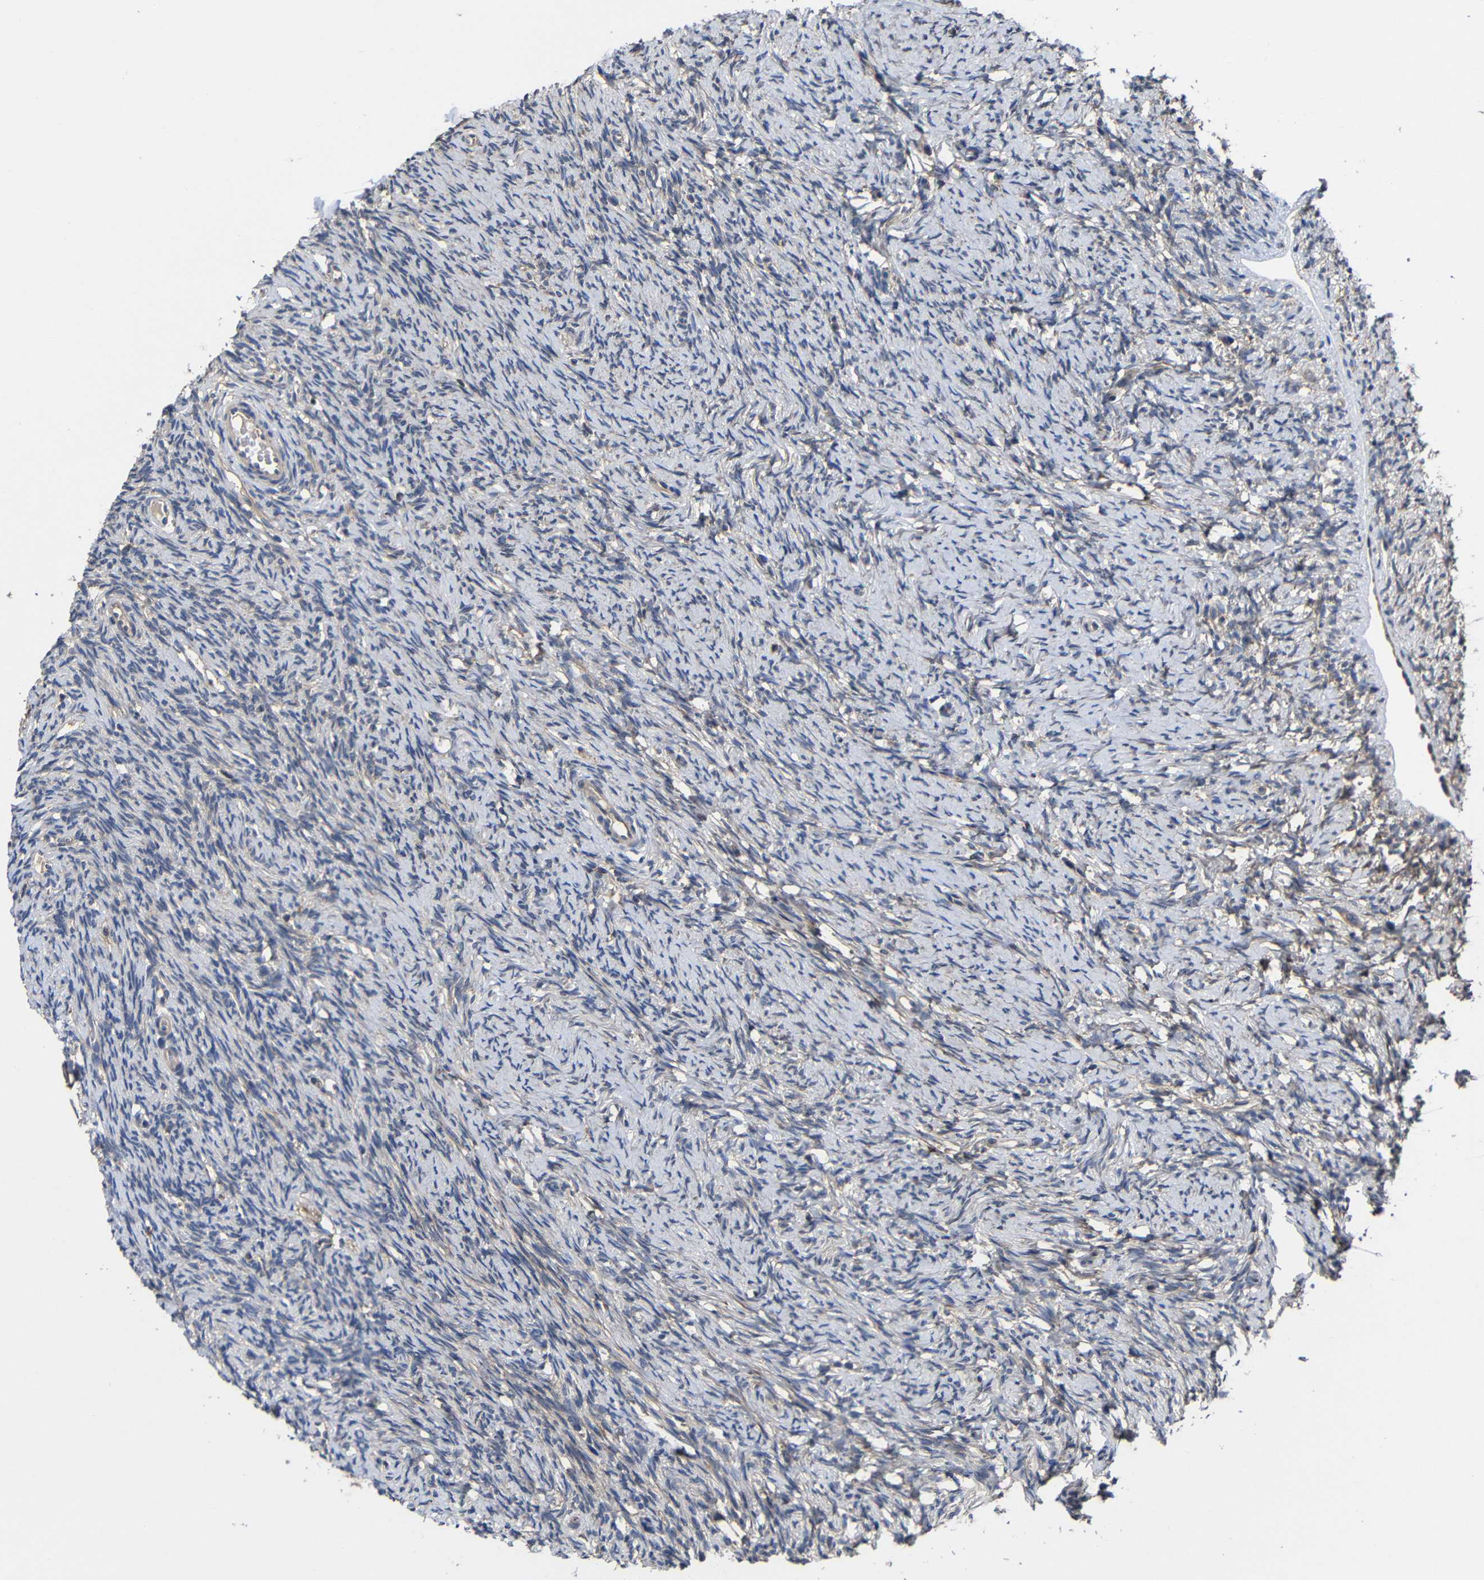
{"staining": {"intensity": "weak", "quantity": ">75%", "location": "cytoplasmic/membranous"}, "tissue": "ovary", "cell_type": "Follicle cells", "image_type": "normal", "snomed": [{"axis": "morphology", "description": "Normal tissue, NOS"}, {"axis": "topography", "description": "Ovary"}], "caption": "Follicle cells display low levels of weak cytoplasmic/membranous expression in about >75% of cells in unremarkable human ovary.", "gene": "LPAR5", "patient": {"sex": "female", "age": 33}}